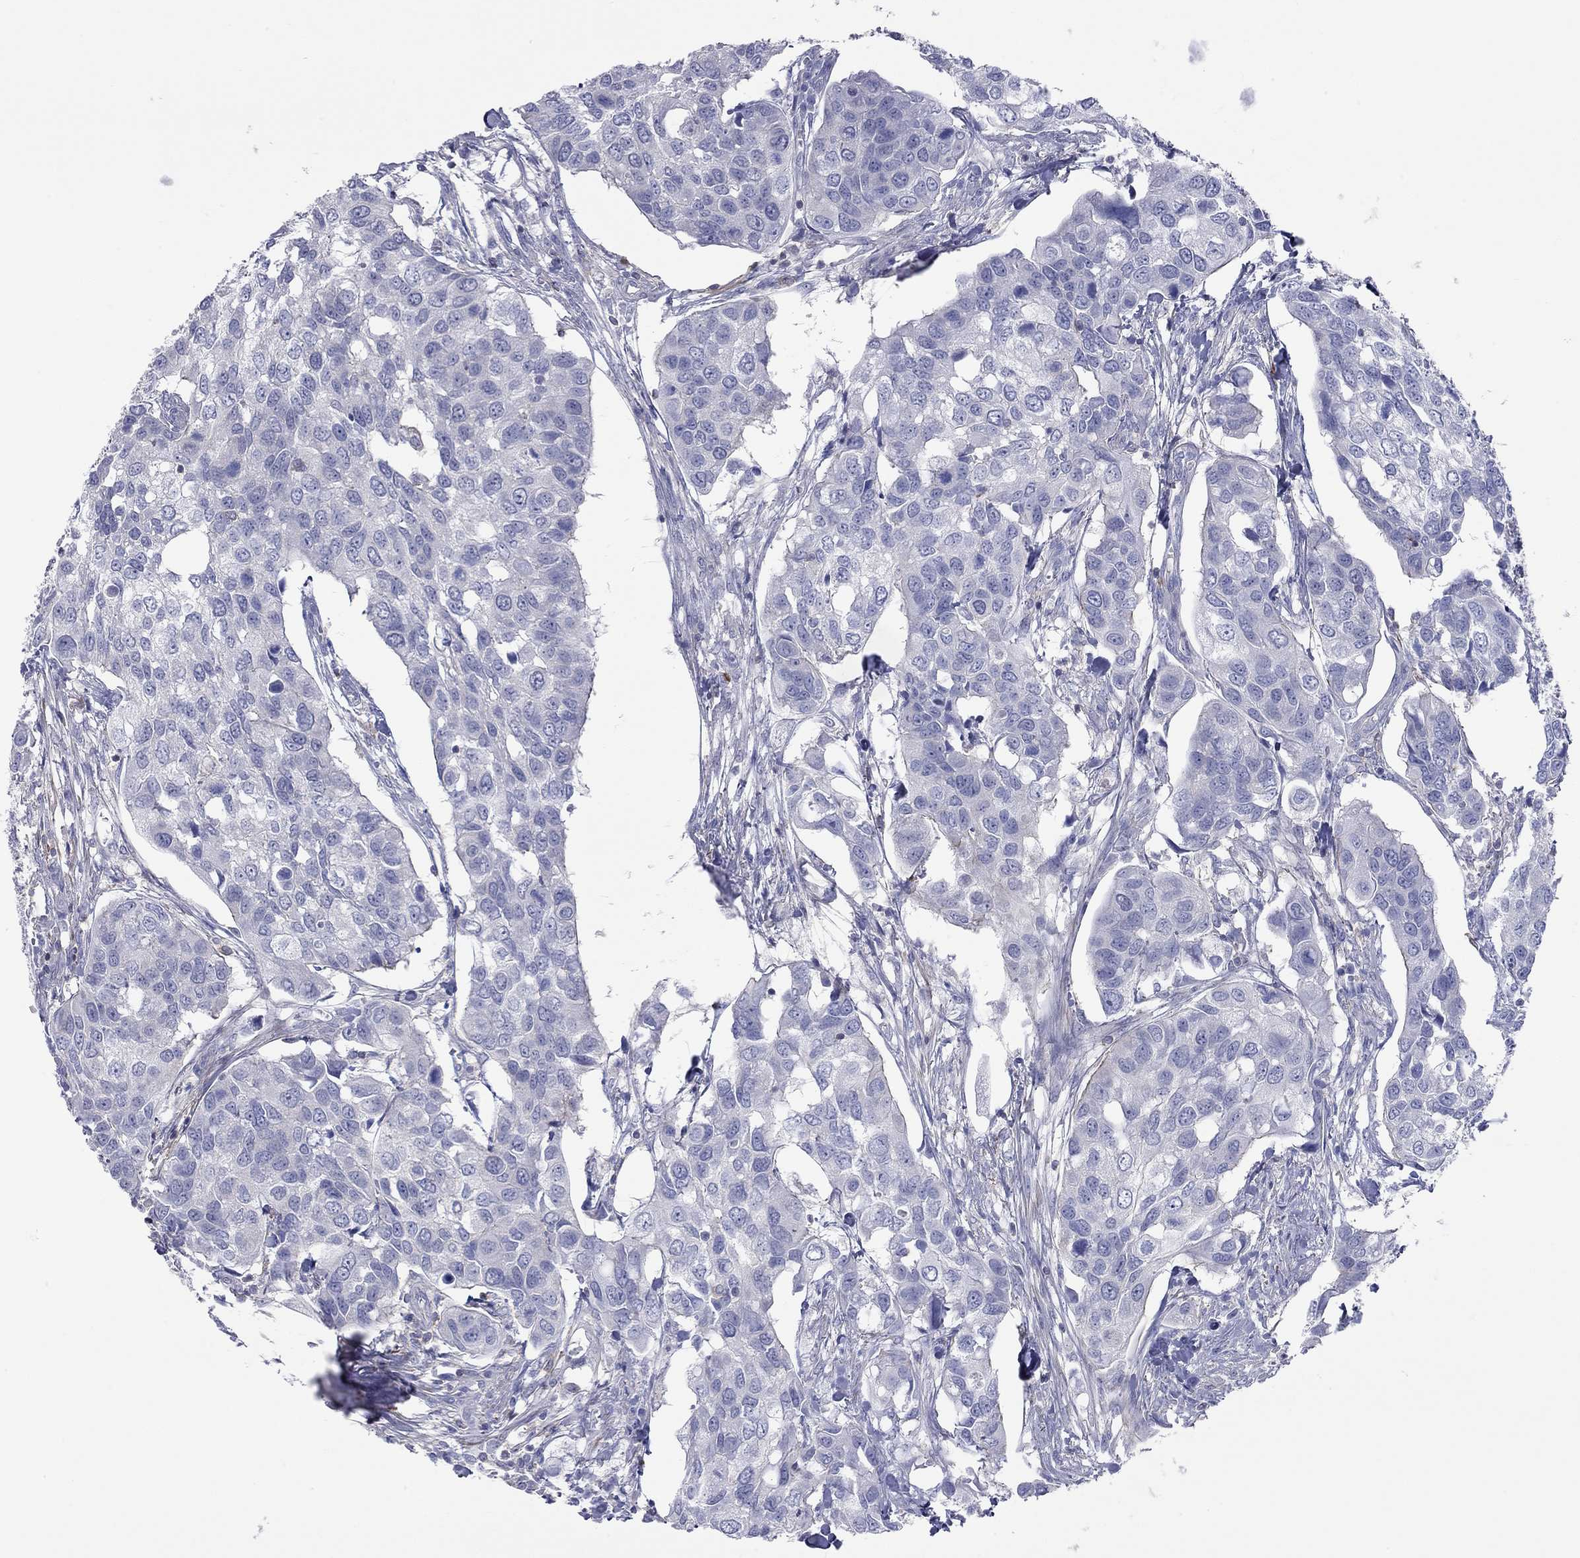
{"staining": {"intensity": "negative", "quantity": "none", "location": "none"}, "tissue": "urothelial cancer", "cell_type": "Tumor cells", "image_type": "cancer", "snomed": [{"axis": "morphology", "description": "Urothelial carcinoma, High grade"}, {"axis": "topography", "description": "Urinary bladder"}], "caption": "This image is of urothelial cancer stained with immunohistochemistry to label a protein in brown with the nuclei are counter-stained blue. There is no expression in tumor cells.", "gene": "ACTL7B", "patient": {"sex": "male", "age": 60}}